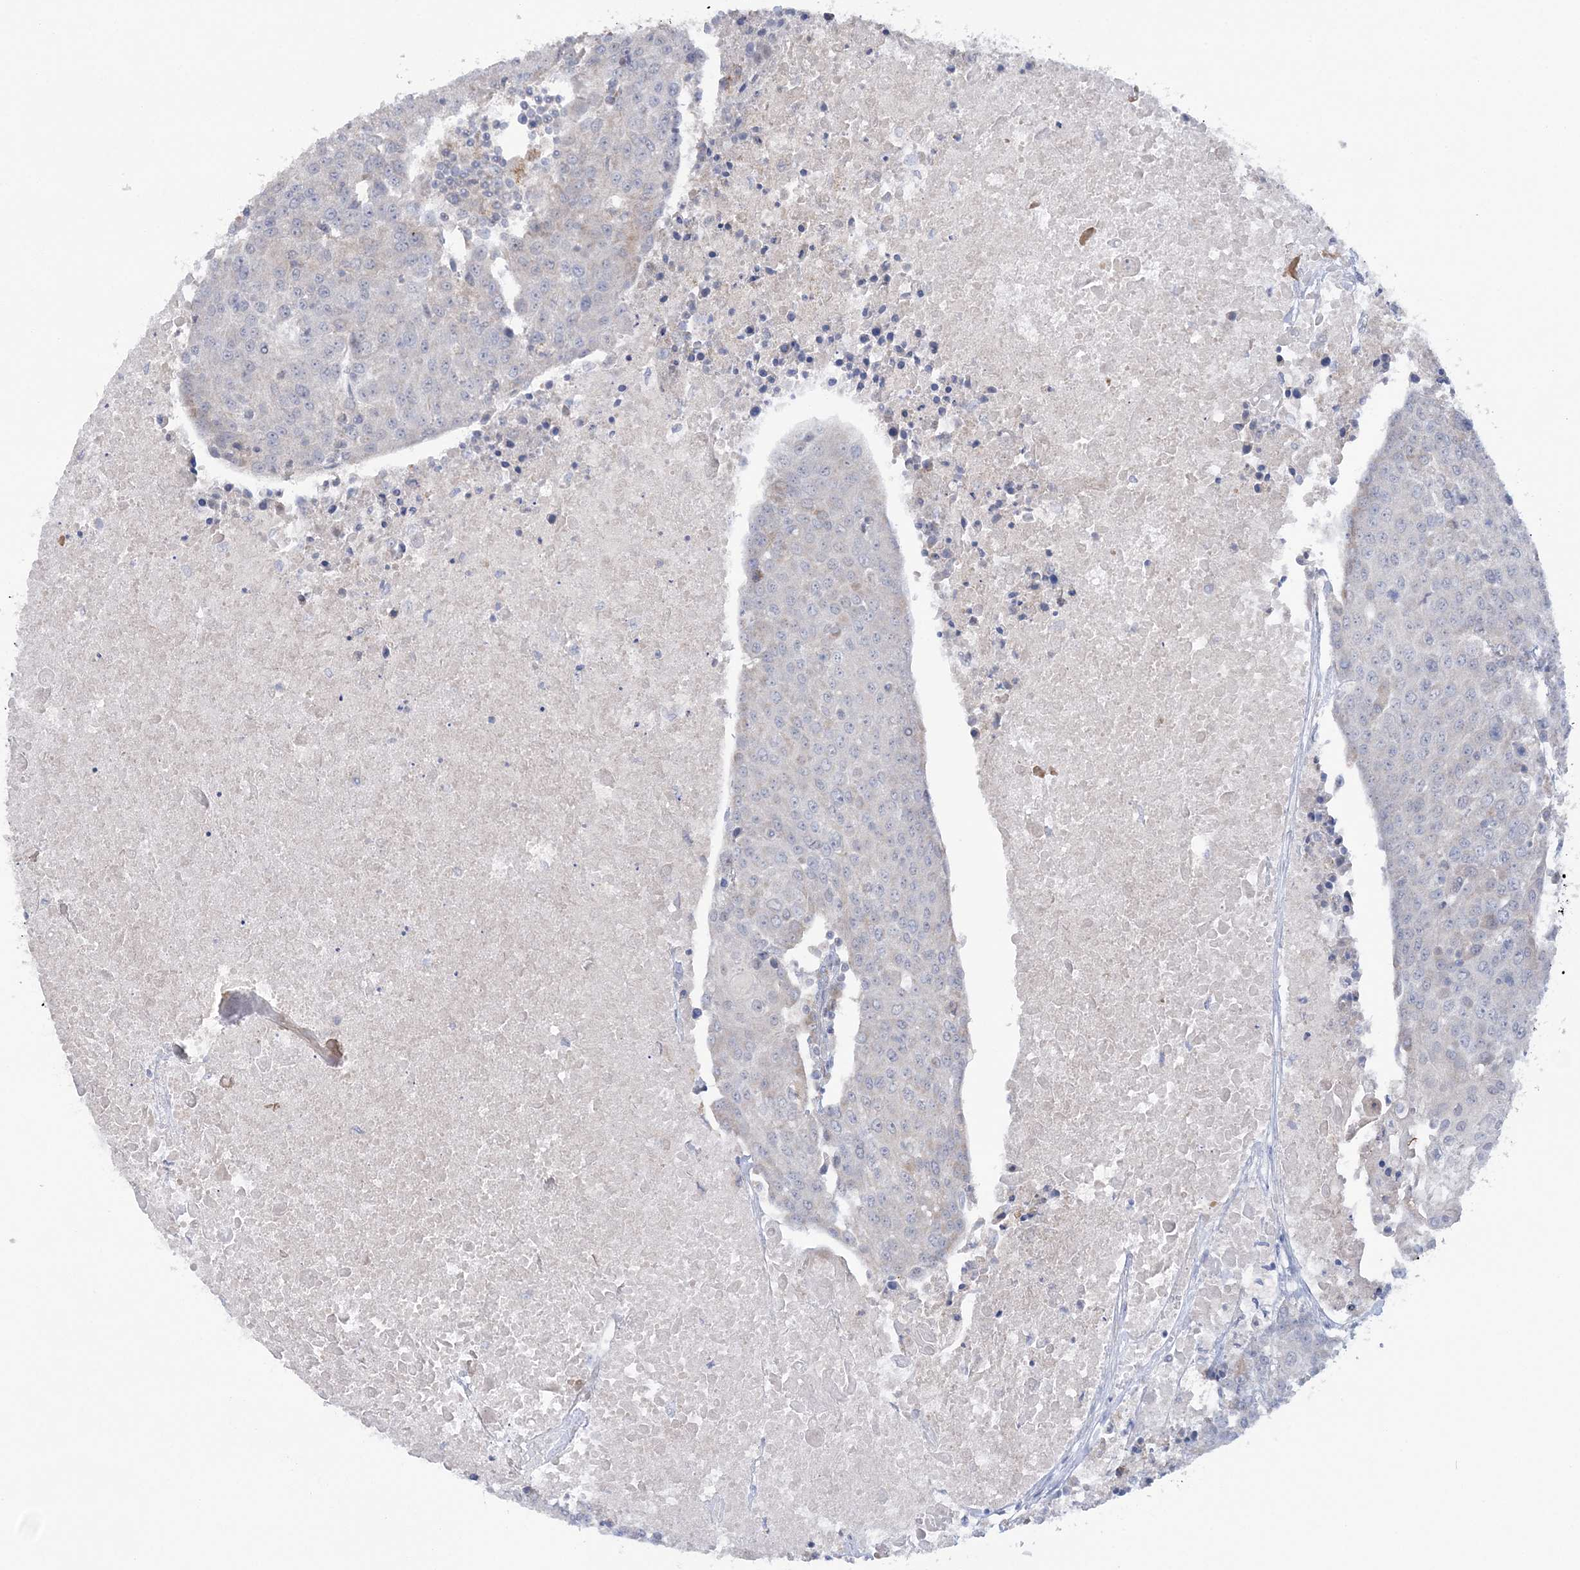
{"staining": {"intensity": "negative", "quantity": "none", "location": "none"}, "tissue": "urothelial cancer", "cell_type": "Tumor cells", "image_type": "cancer", "snomed": [{"axis": "morphology", "description": "Urothelial carcinoma, High grade"}, {"axis": "topography", "description": "Urinary bladder"}], "caption": "High-grade urothelial carcinoma stained for a protein using immunohistochemistry (IHC) shows no staining tumor cells.", "gene": "MMADHC", "patient": {"sex": "female", "age": 85}}